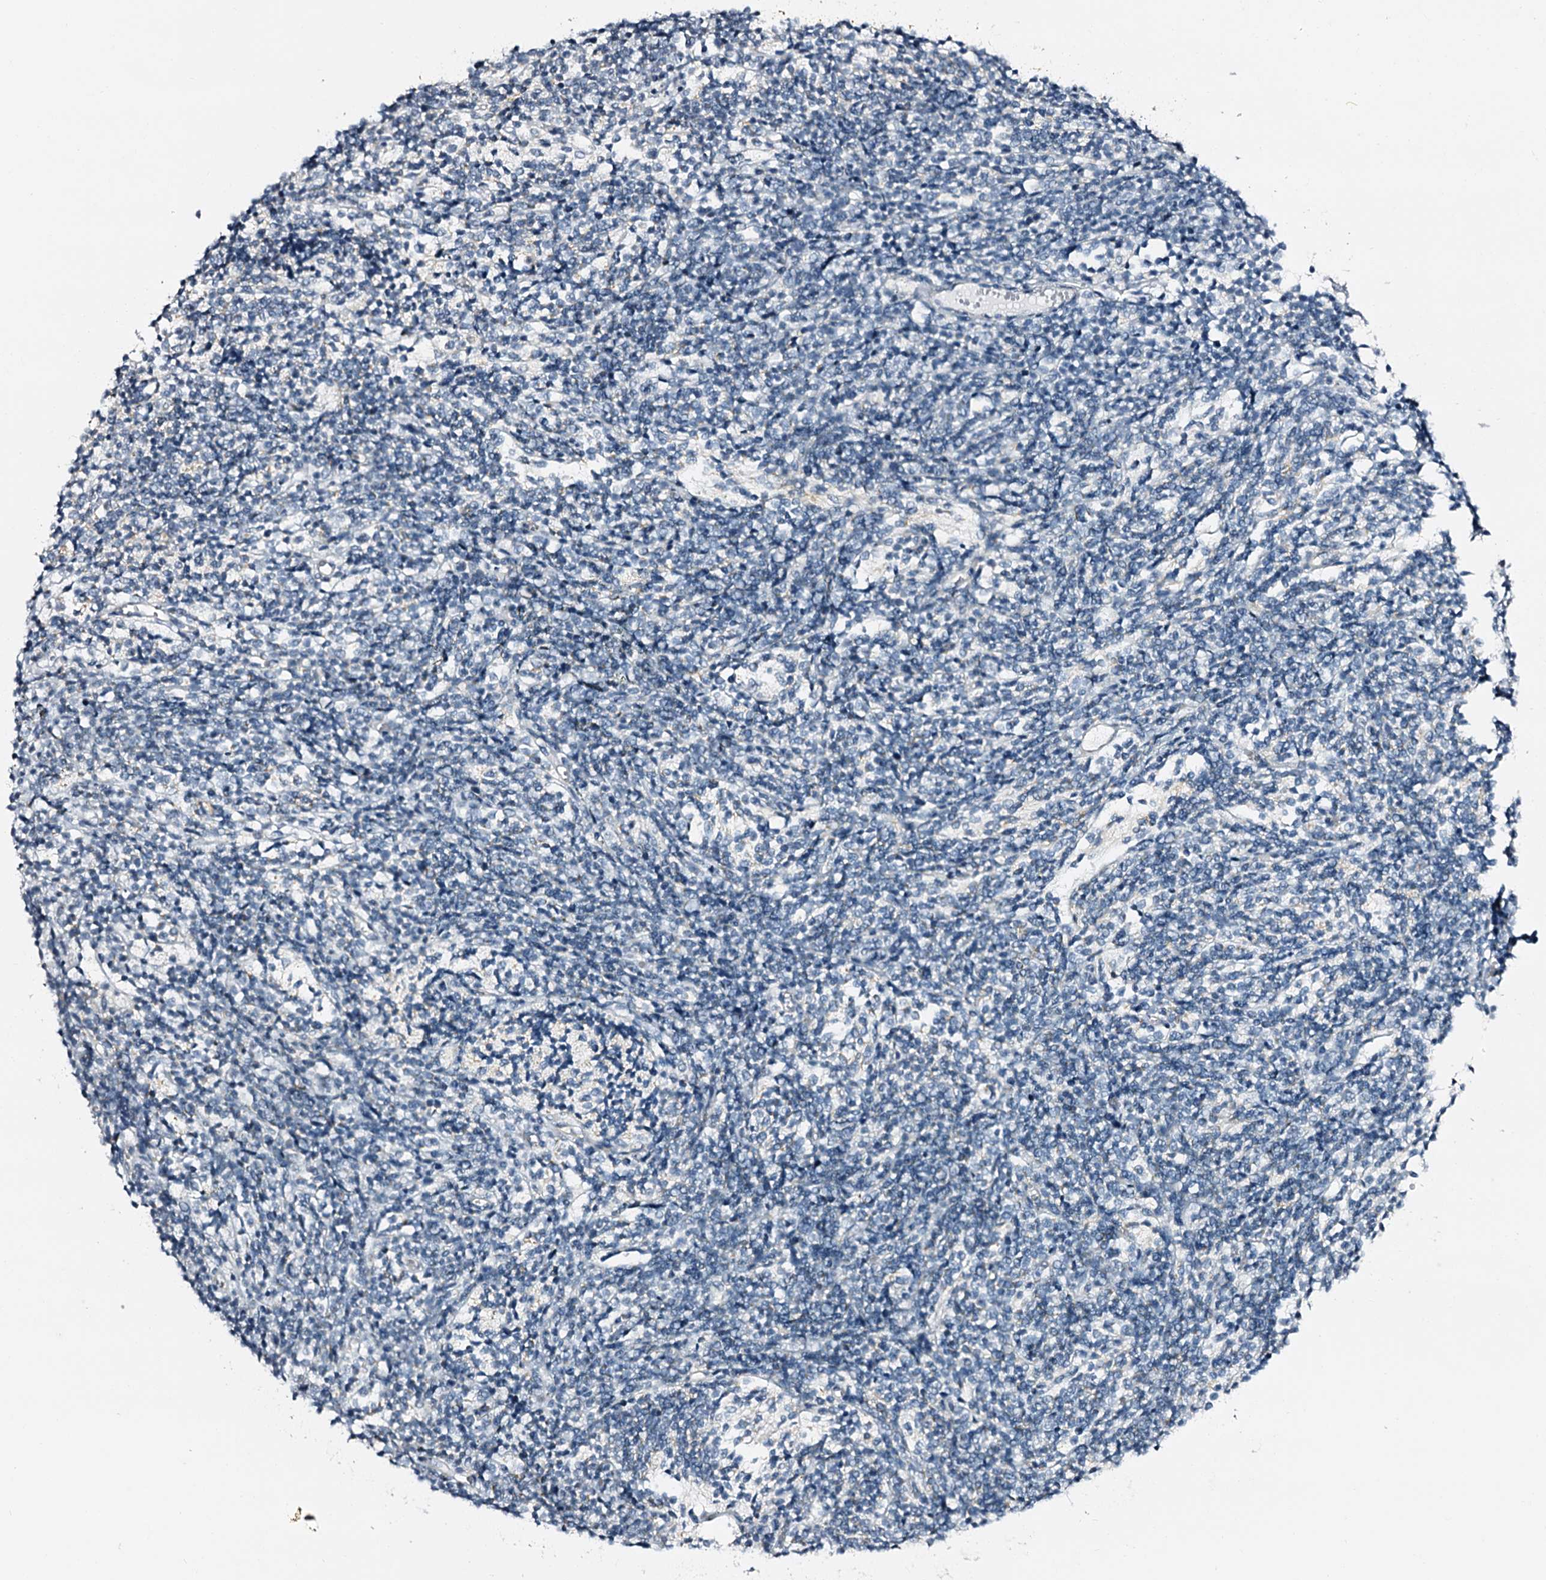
{"staining": {"intensity": "negative", "quantity": "none", "location": "none"}, "tissue": "glioma", "cell_type": "Tumor cells", "image_type": "cancer", "snomed": [{"axis": "morphology", "description": "Glioma, malignant, Low grade"}, {"axis": "topography", "description": "Brain"}], "caption": "The micrograph exhibits no staining of tumor cells in malignant glioma (low-grade).", "gene": "SLC1A3", "patient": {"sex": "female", "age": 1}}